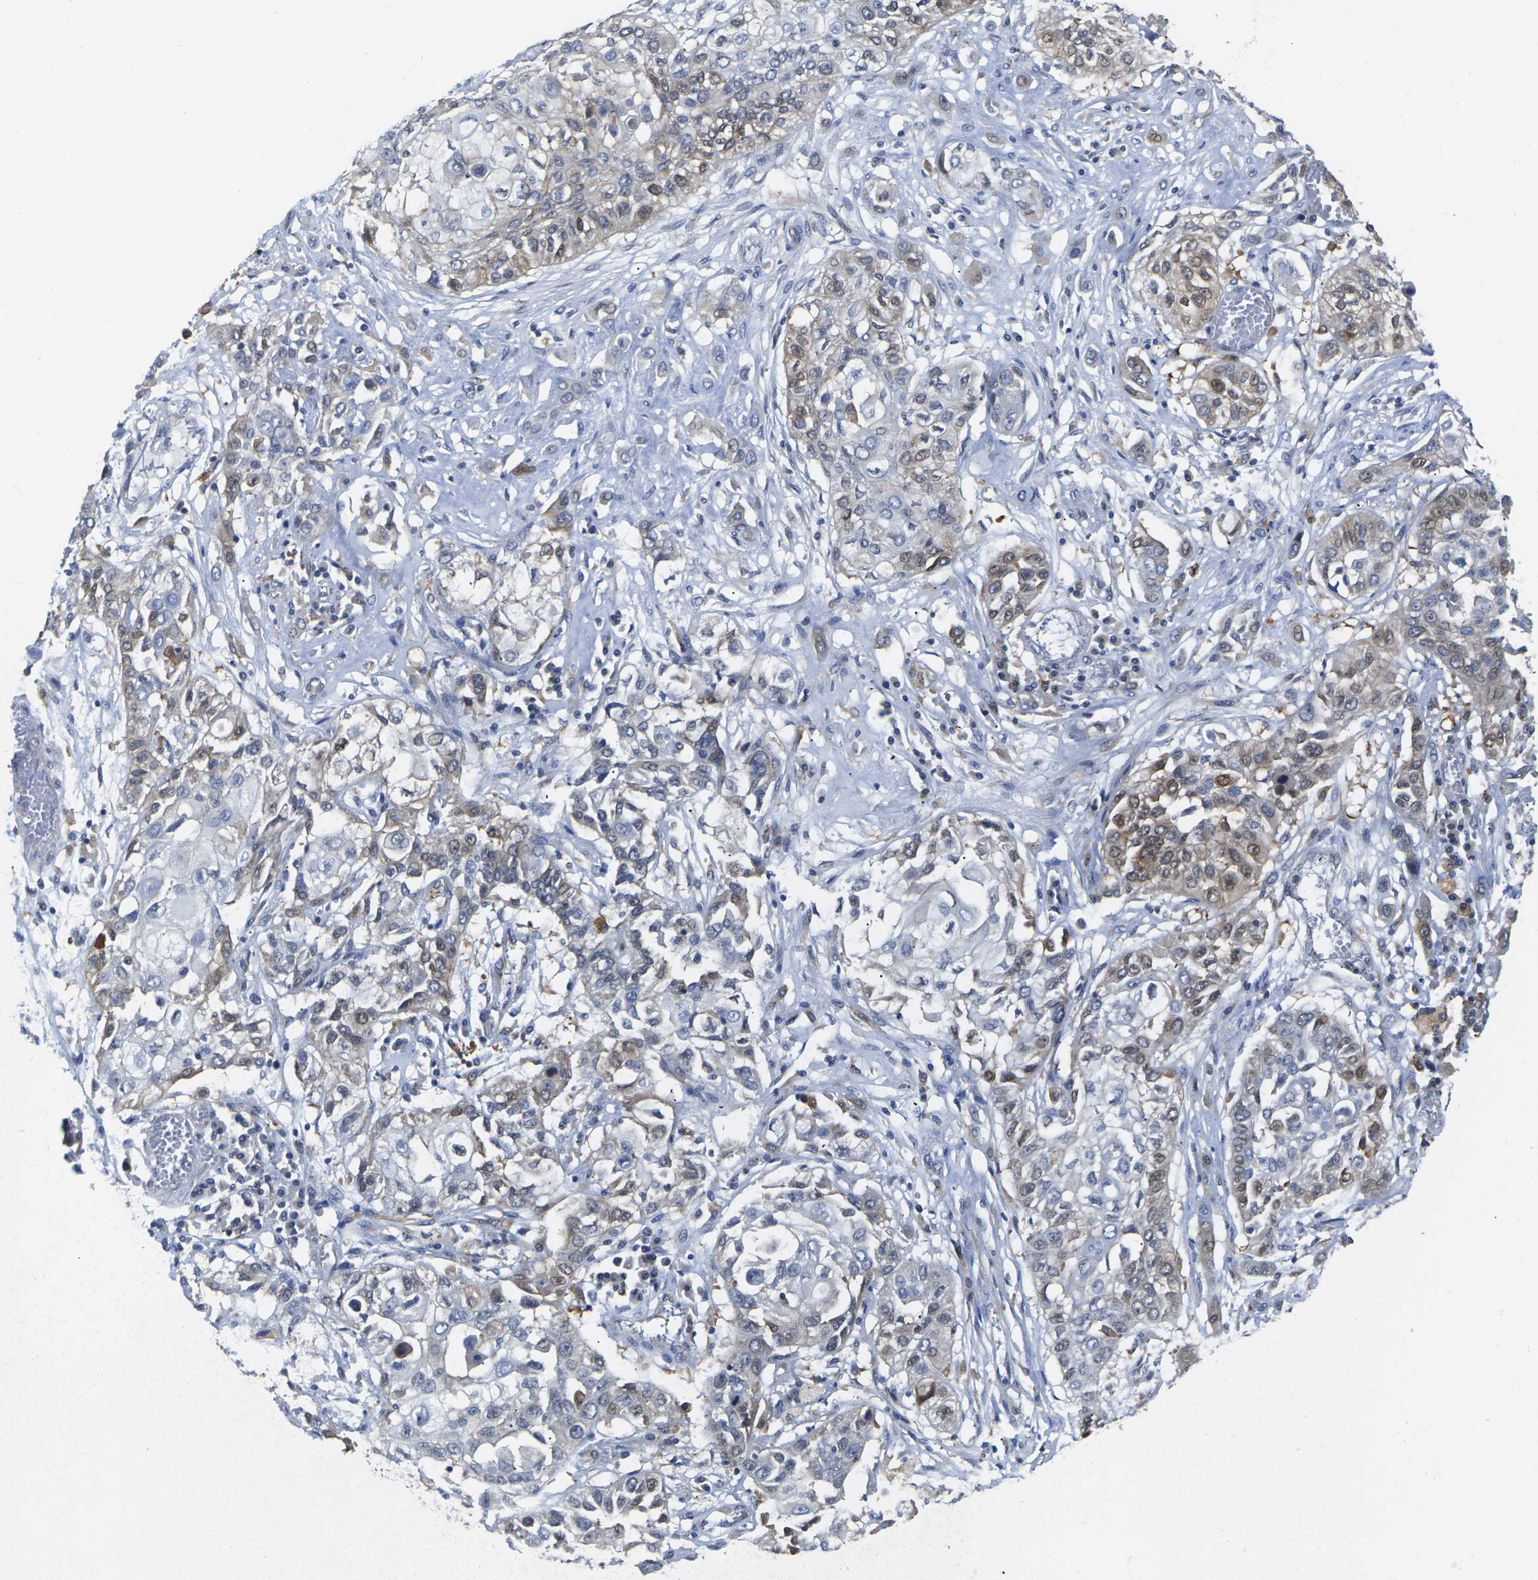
{"staining": {"intensity": "moderate", "quantity": "<25%", "location": "cytoplasmic/membranous,nuclear"}, "tissue": "lung cancer", "cell_type": "Tumor cells", "image_type": "cancer", "snomed": [{"axis": "morphology", "description": "Squamous cell carcinoma, NOS"}, {"axis": "topography", "description": "Lung"}], "caption": "Immunohistochemistry (IHC) histopathology image of human lung squamous cell carcinoma stained for a protein (brown), which demonstrates low levels of moderate cytoplasmic/membranous and nuclear expression in approximately <25% of tumor cells.", "gene": "SCNN1A", "patient": {"sex": "male", "age": 71}}